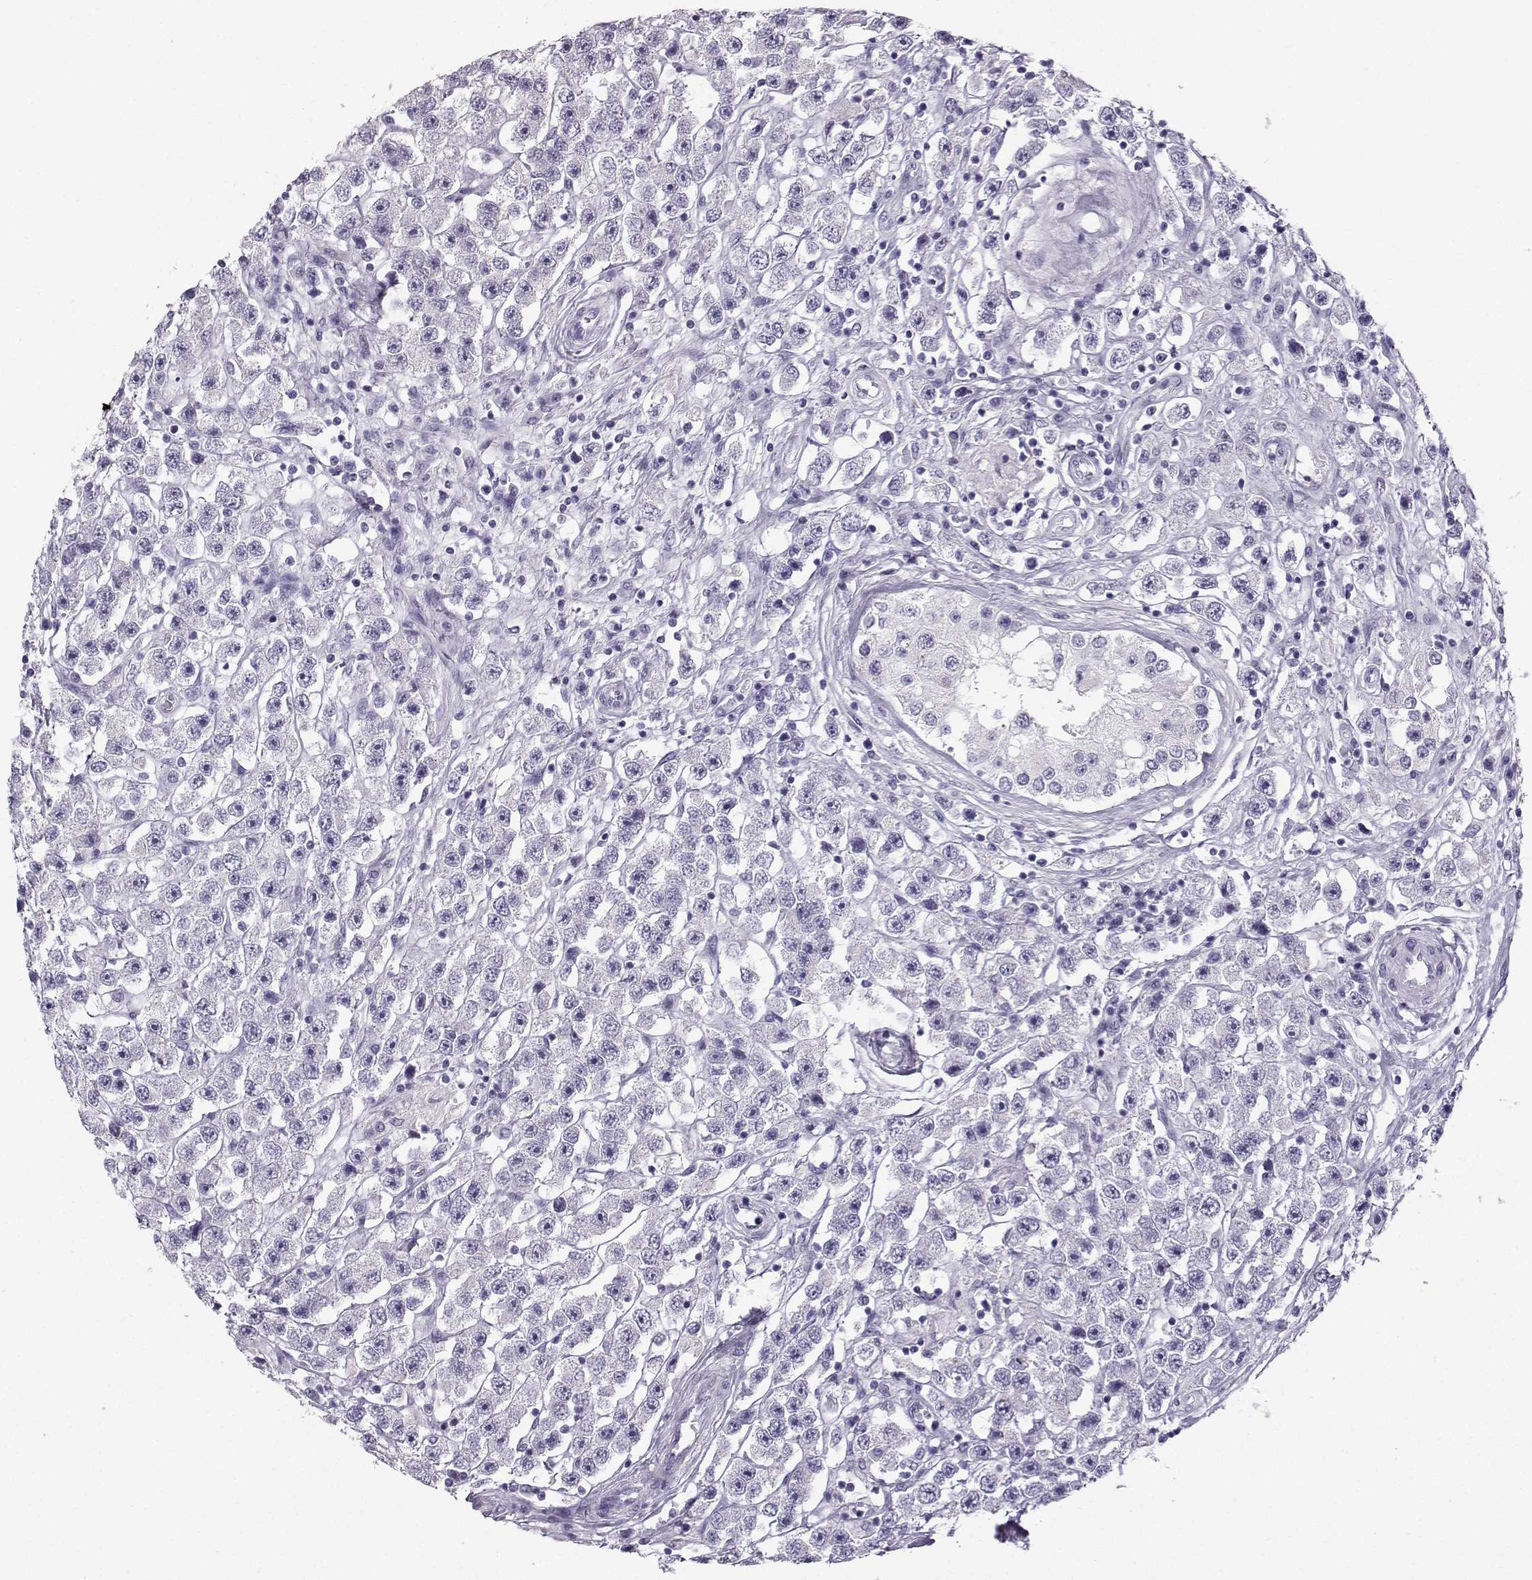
{"staining": {"intensity": "negative", "quantity": "none", "location": "none"}, "tissue": "testis cancer", "cell_type": "Tumor cells", "image_type": "cancer", "snomed": [{"axis": "morphology", "description": "Seminoma, NOS"}, {"axis": "topography", "description": "Testis"}], "caption": "A high-resolution photomicrograph shows immunohistochemistry (IHC) staining of testis cancer (seminoma), which demonstrates no significant positivity in tumor cells.", "gene": "ZBTB8B", "patient": {"sex": "male", "age": 45}}